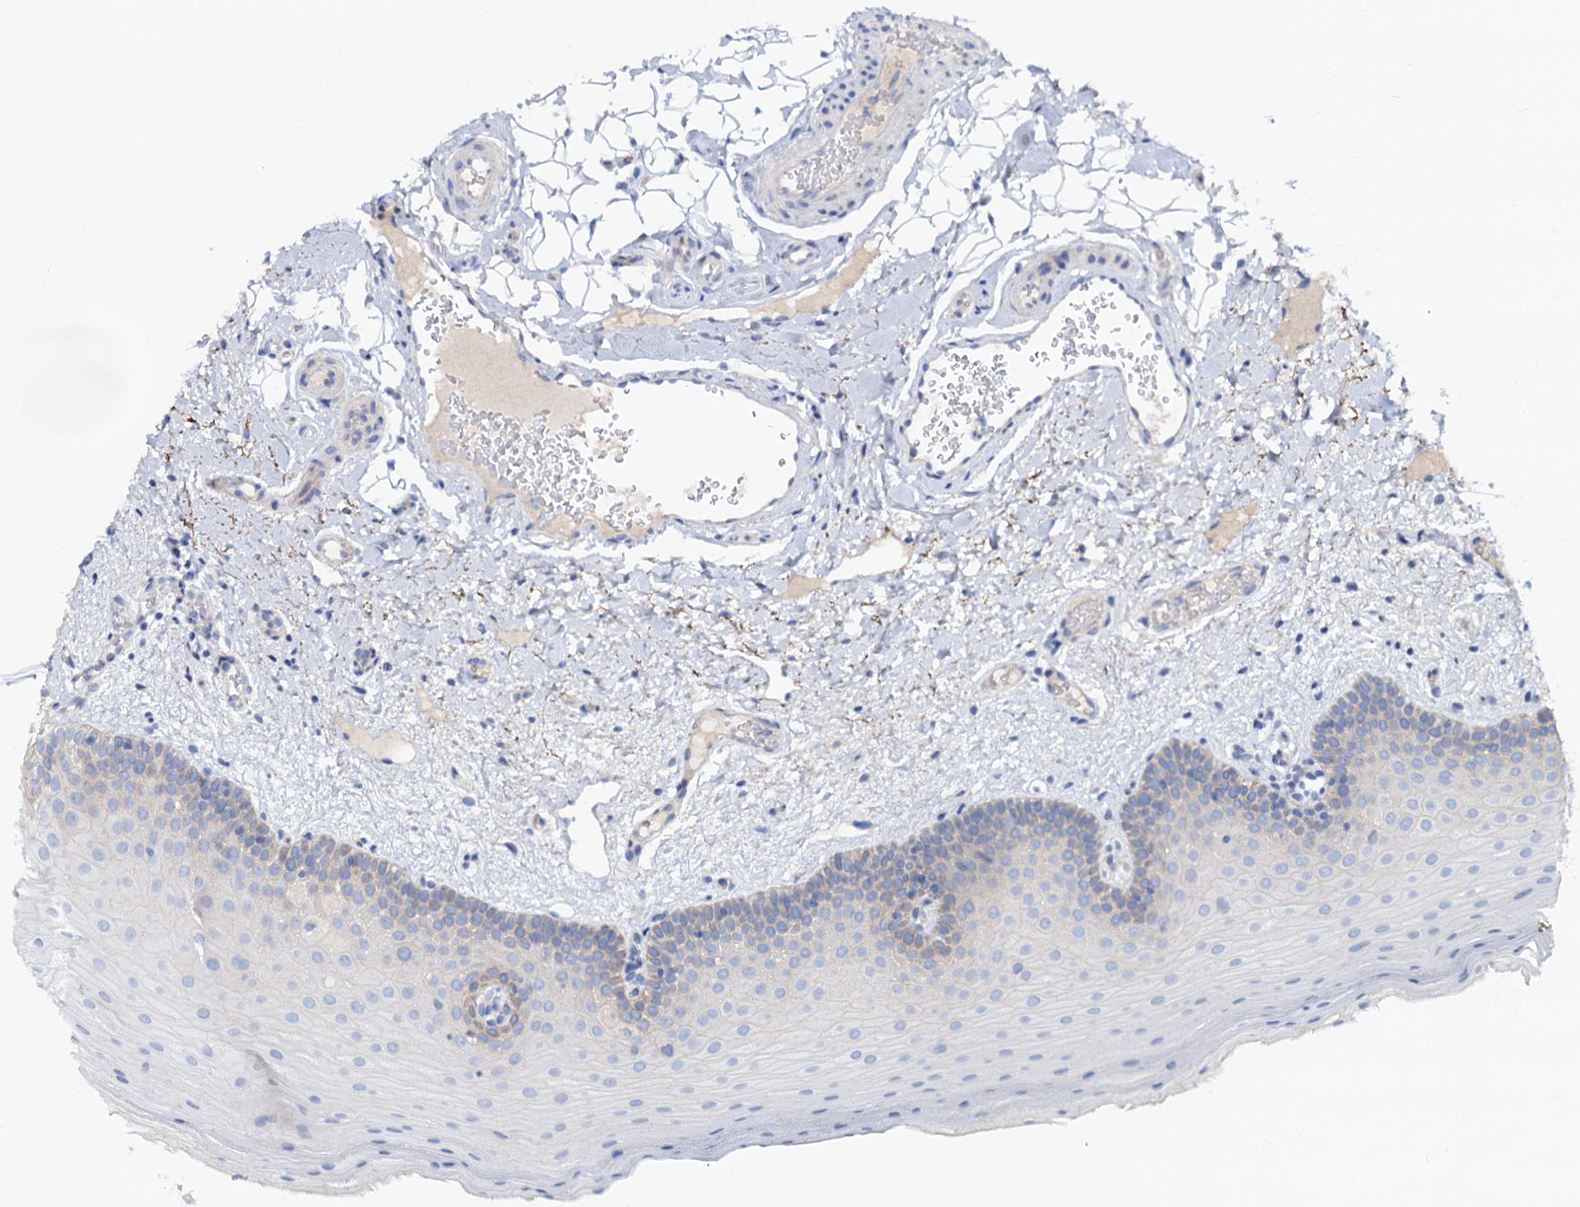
{"staining": {"intensity": "negative", "quantity": "none", "location": "none"}, "tissue": "oral mucosa", "cell_type": "Squamous epithelial cells", "image_type": "normal", "snomed": [{"axis": "morphology", "description": "Normal tissue, NOS"}, {"axis": "topography", "description": "Oral tissue"}, {"axis": "topography", "description": "Tounge, NOS"}], "caption": "The immunohistochemistry histopathology image has no significant expression in squamous epithelial cells of oral mucosa. (Brightfield microscopy of DAB (3,3'-diaminobenzidine) IHC at high magnification).", "gene": "DYDC2", "patient": {"sex": "male", "age": 47}}